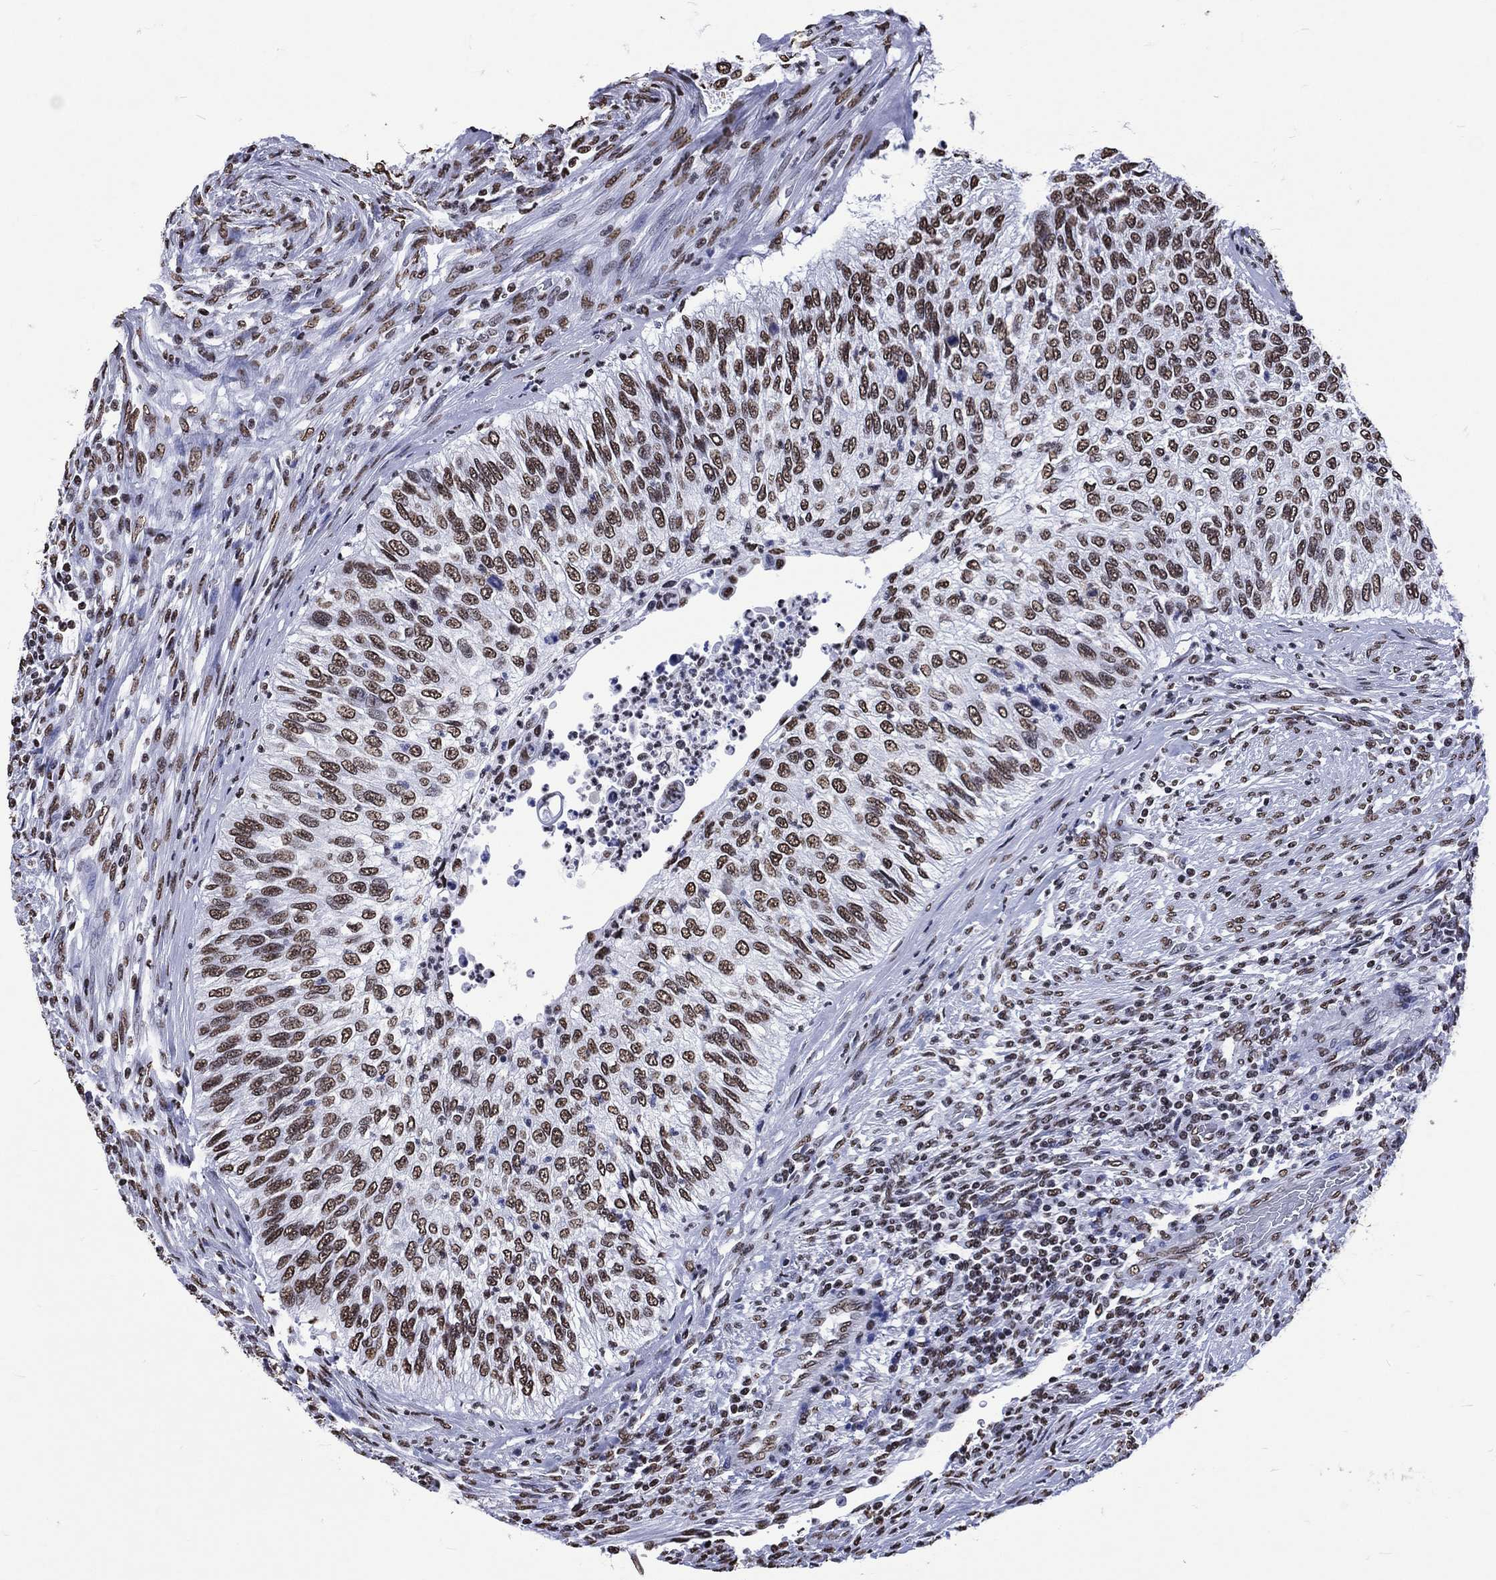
{"staining": {"intensity": "strong", "quantity": ">75%", "location": "nuclear"}, "tissue": "urothelial cancer", "cell_type": "Tumor cells", "image_type": "cancer", "snomed": [{"axis": "morphology", "description": "Urothelial carcinoma, High grade"}, {"axis": "topography", "description": "Urinary bladder"}], "caption": "This histopathology image reveals IHC staining of urothelial carcinoma (high-grade), with high strong nuclear staining in about >75% of tumor cells.", "gene": "RETREG2", "patient": {"sex": "female", "age": 60}}